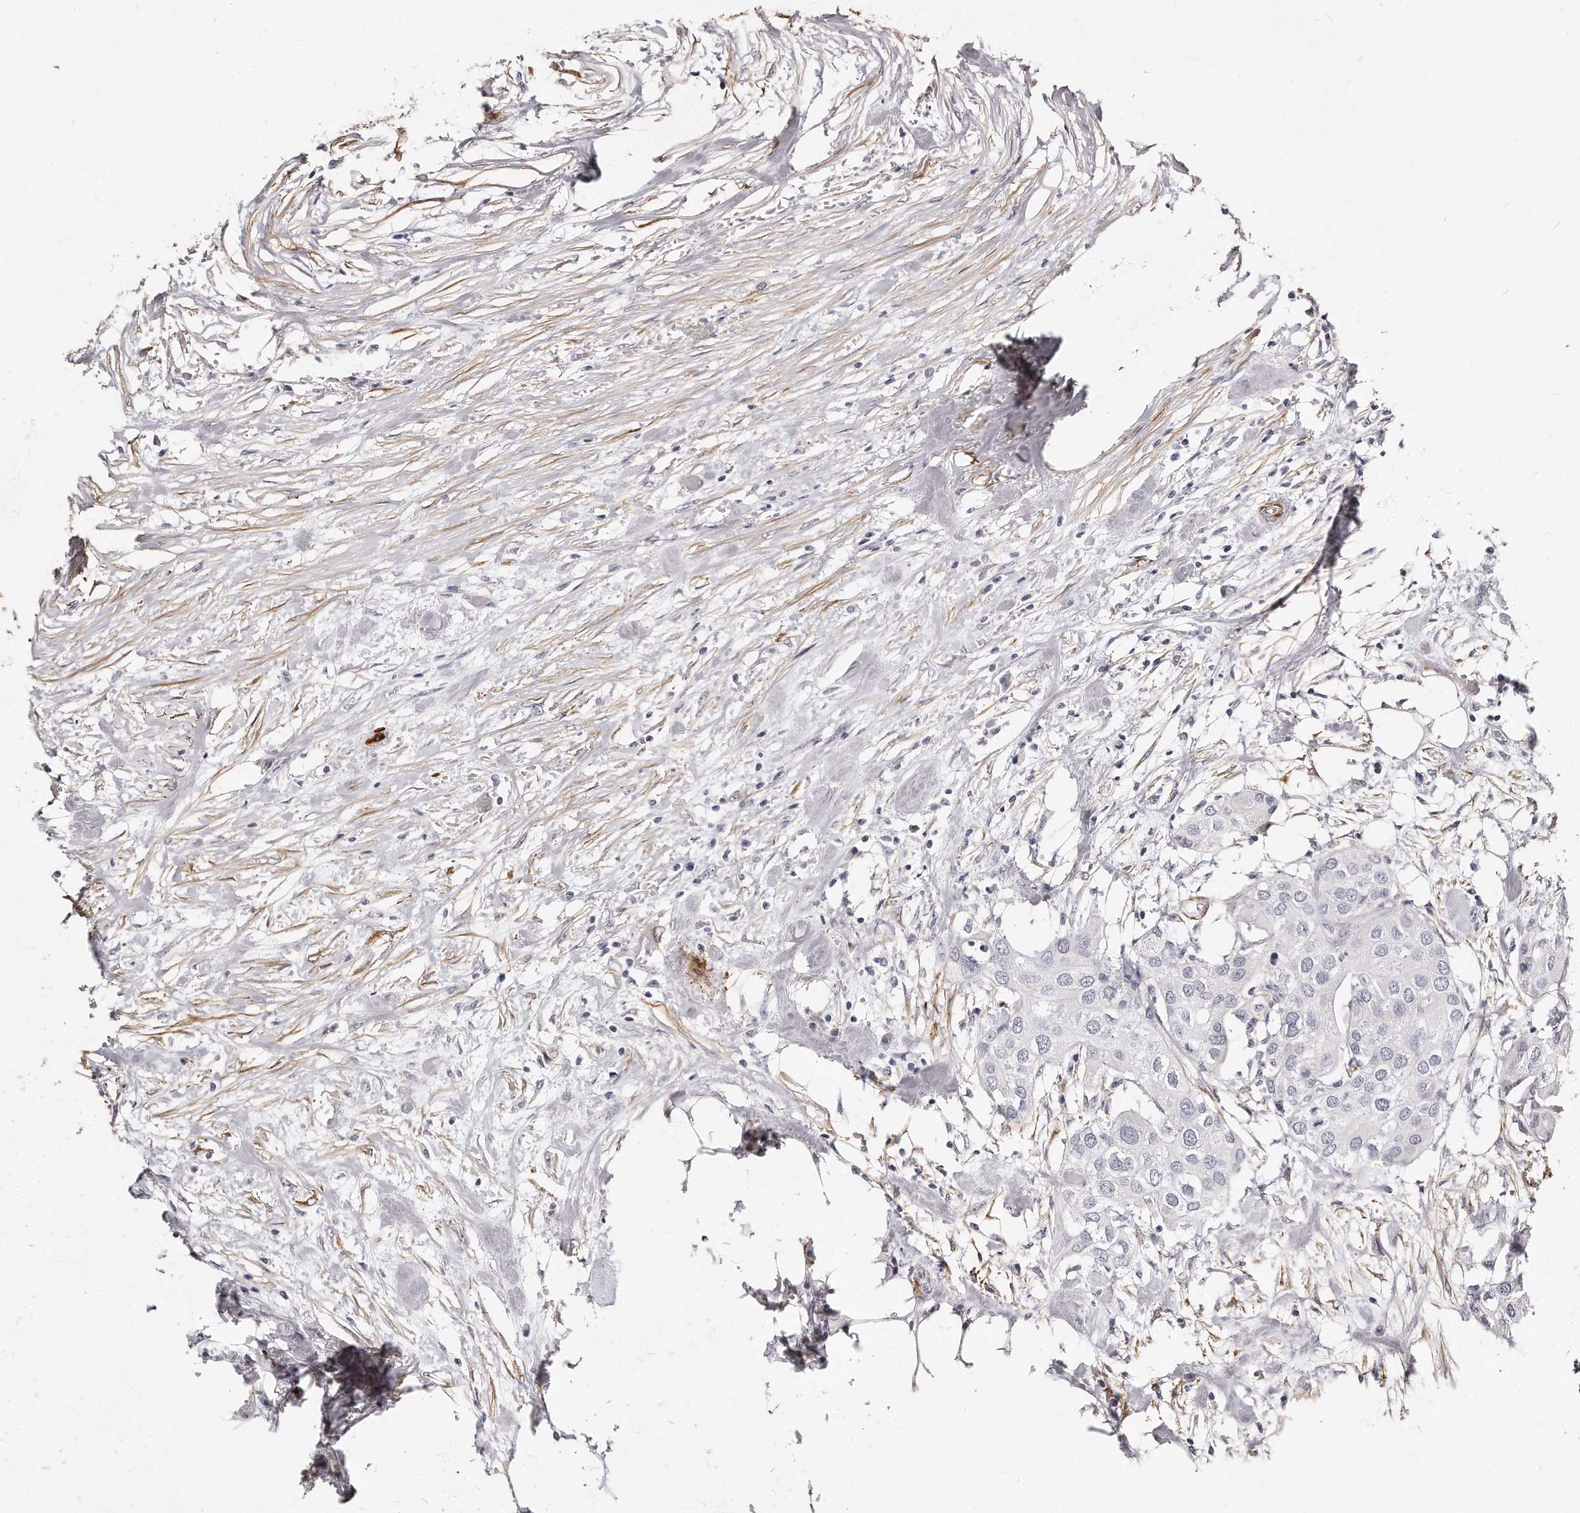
{"staining": {"intensity": "negative", "quantity": "none", "location": "none"}, "tissue": "urothelial cancer", "cell_type": "Tumor cells", "image_type": "cancer", "snomed": [{"axis": "morphology", "description": "Urothelial carcinoma, High grade"}, {"axis": "topography", "description": "Urinary bladder"}], "caption": "There is no significant positivity in tumor cells of urothelial carcinoma (high-grade).", "gene": "LMOD1", "patient": {"sex": "male", "age": 64}}